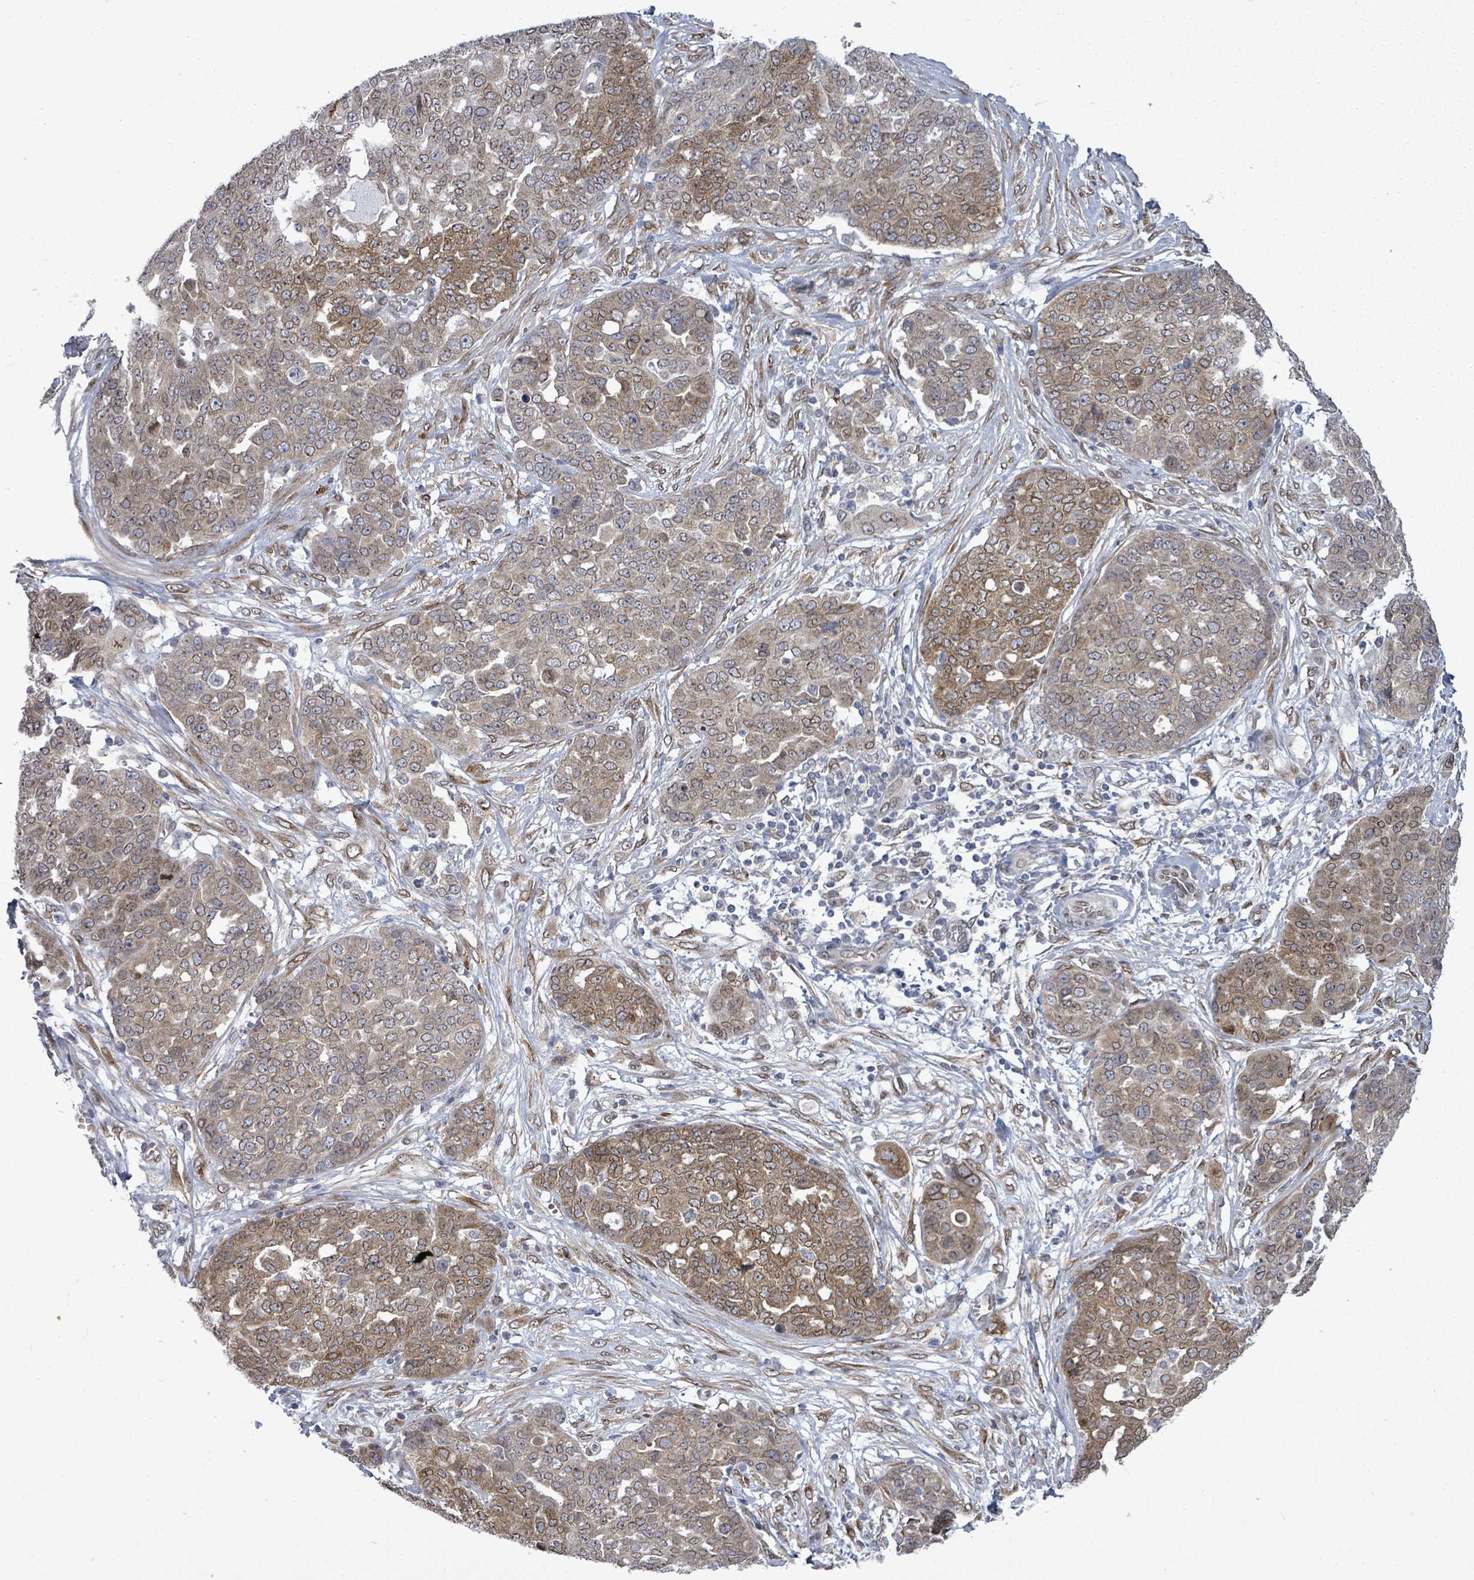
{"staining": {"intensity": "moderate", "quantity": "25%-75%", "location": "cytoplasmic/membranous"}, "tissue": "ovarian cancer", "cell_type": "Tumor cells", "image_type": "cancer", "snomed": [{"axis": "morphology", "description": "Cystadenocarcinoma, serous, NOS"}, {"axis": "topography", "description": "Soft tissue"}, {"axis": "topography", "description": "Ovary"}], "caption": "Immunohistochemical staining of human ovarian cancer displays moderate cytoplasmic/membranous protein staining in about 25%-75% of tumor cells.", "gene": "ARFGAP1", "patient": {"sex": "female", "age": 57}}